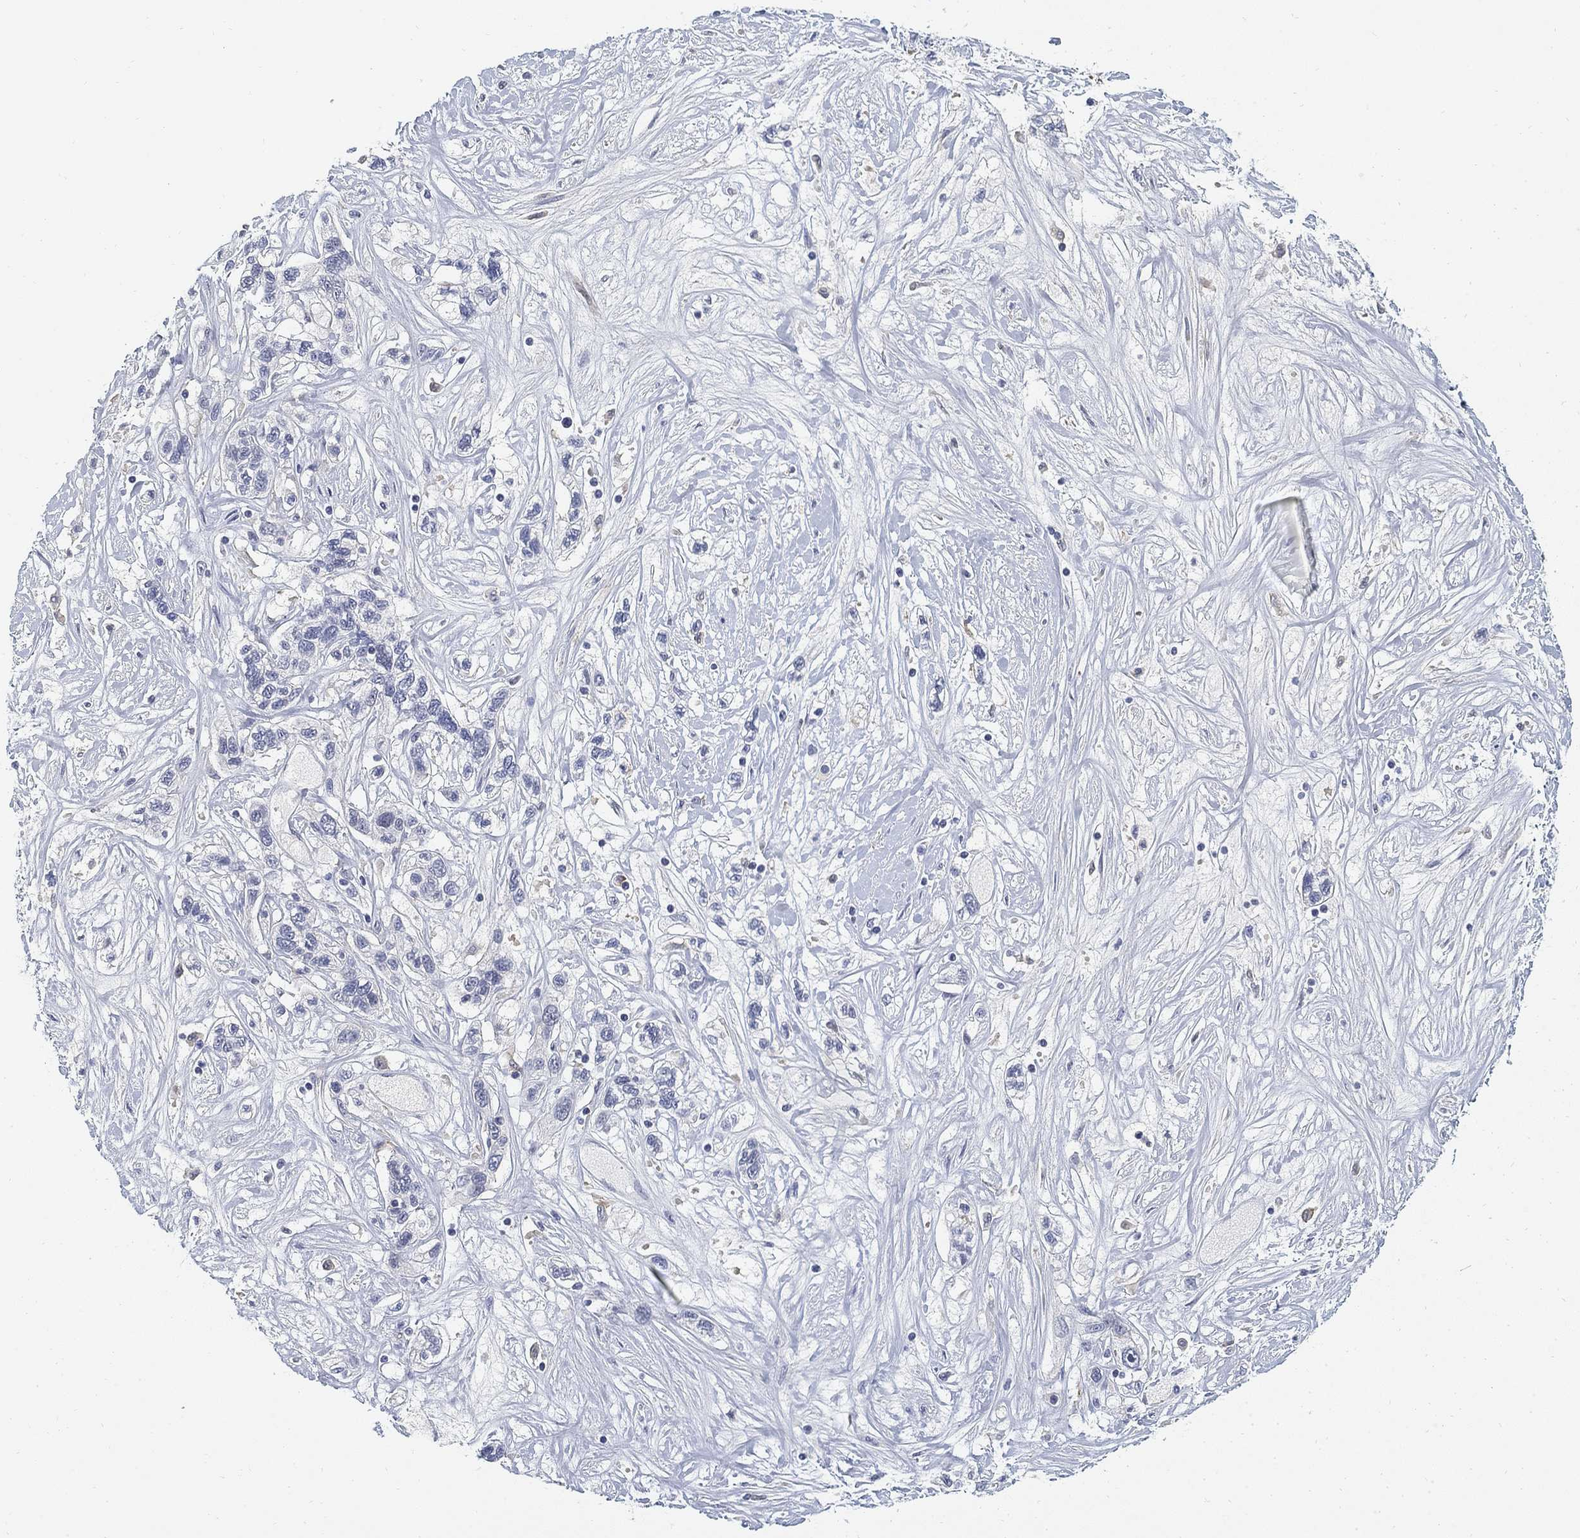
{"staining": {"intensity": "negative", "quantity": "none", "location": "none"}, "tissue": "liver cancer", "cell_type": "Tumor cells", "image_type": "cancer", "snomed": [{"axis": "morphology", "description": "Adenocarcinoma, NOS"}, {"axis": "morphology", "description": "Cholangiocarcinoma"}, {"axis": "topography", "description": "Liver"}], "caption": "An IHC micrograph of liver cancer (cholangiocarcinoma) is shown. There is no staining in tumor cells of liver cancer (cholangiocarcinoma).", "gene": "SLC2A5", "patient": {"sex": "male", "age": 64}}